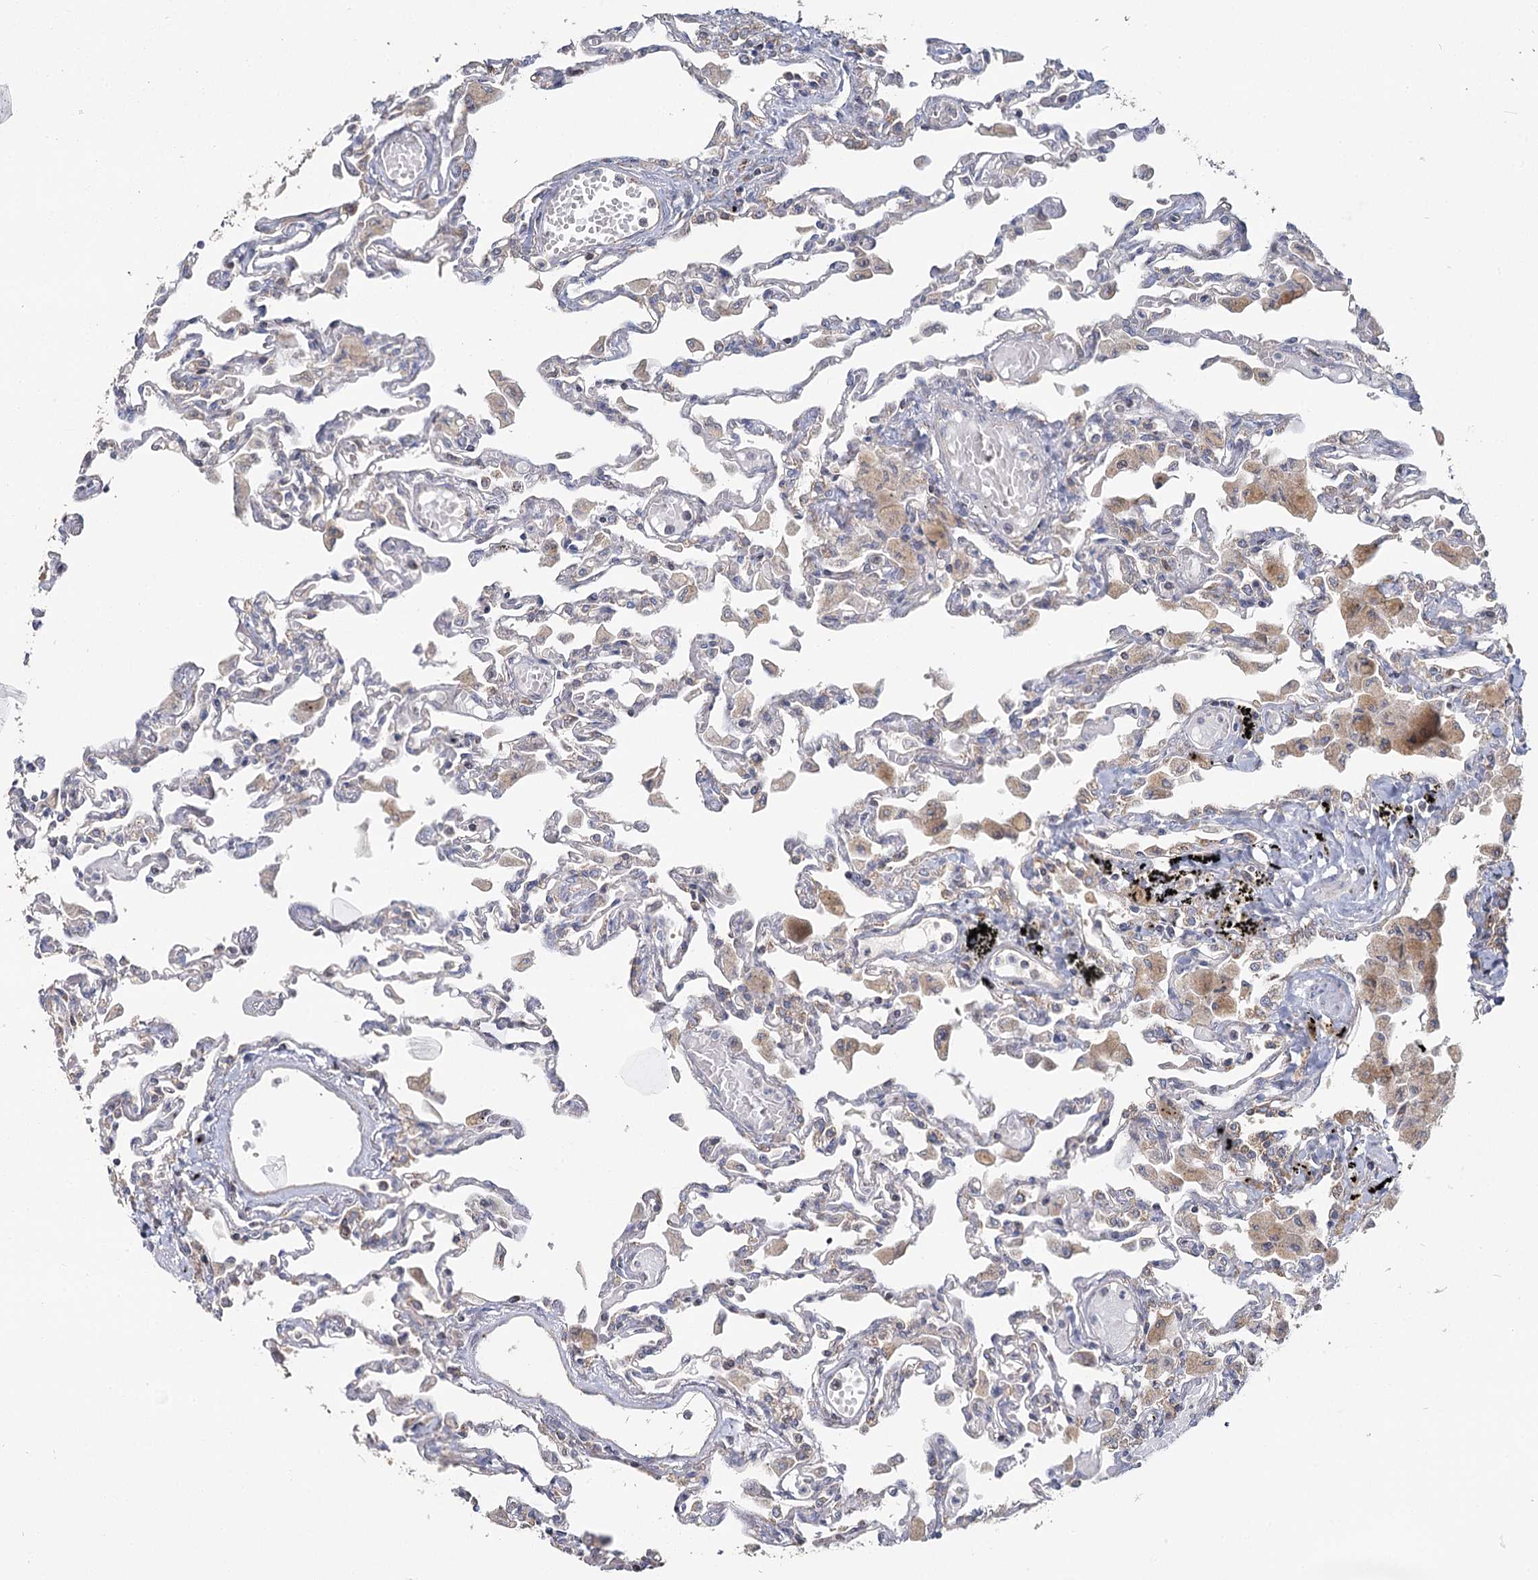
{"staining": {"intensity": "negative", "quantity": "none", "location": "none"}, "tissue": "lung", "cell_type": "Alveolar cells", "image_type": "normal", "snomed": [{"axis": "morphology", "description": "Normal tissue, NOS"}, {"axis": "topography", "description": "Bronchus"}, {"axis": "topography", "description": "Lung"}], "caption": "Protein analysis of unremarkable lung shows no significant expression in alveolar cells. (Stains: DAB immunohistochemistry with hematoxylin counter stain, Microscopy: brightfield microscopy at high magnification).", "gene": "ACOX2", "patient": {"sex": "female", "age": 49}}